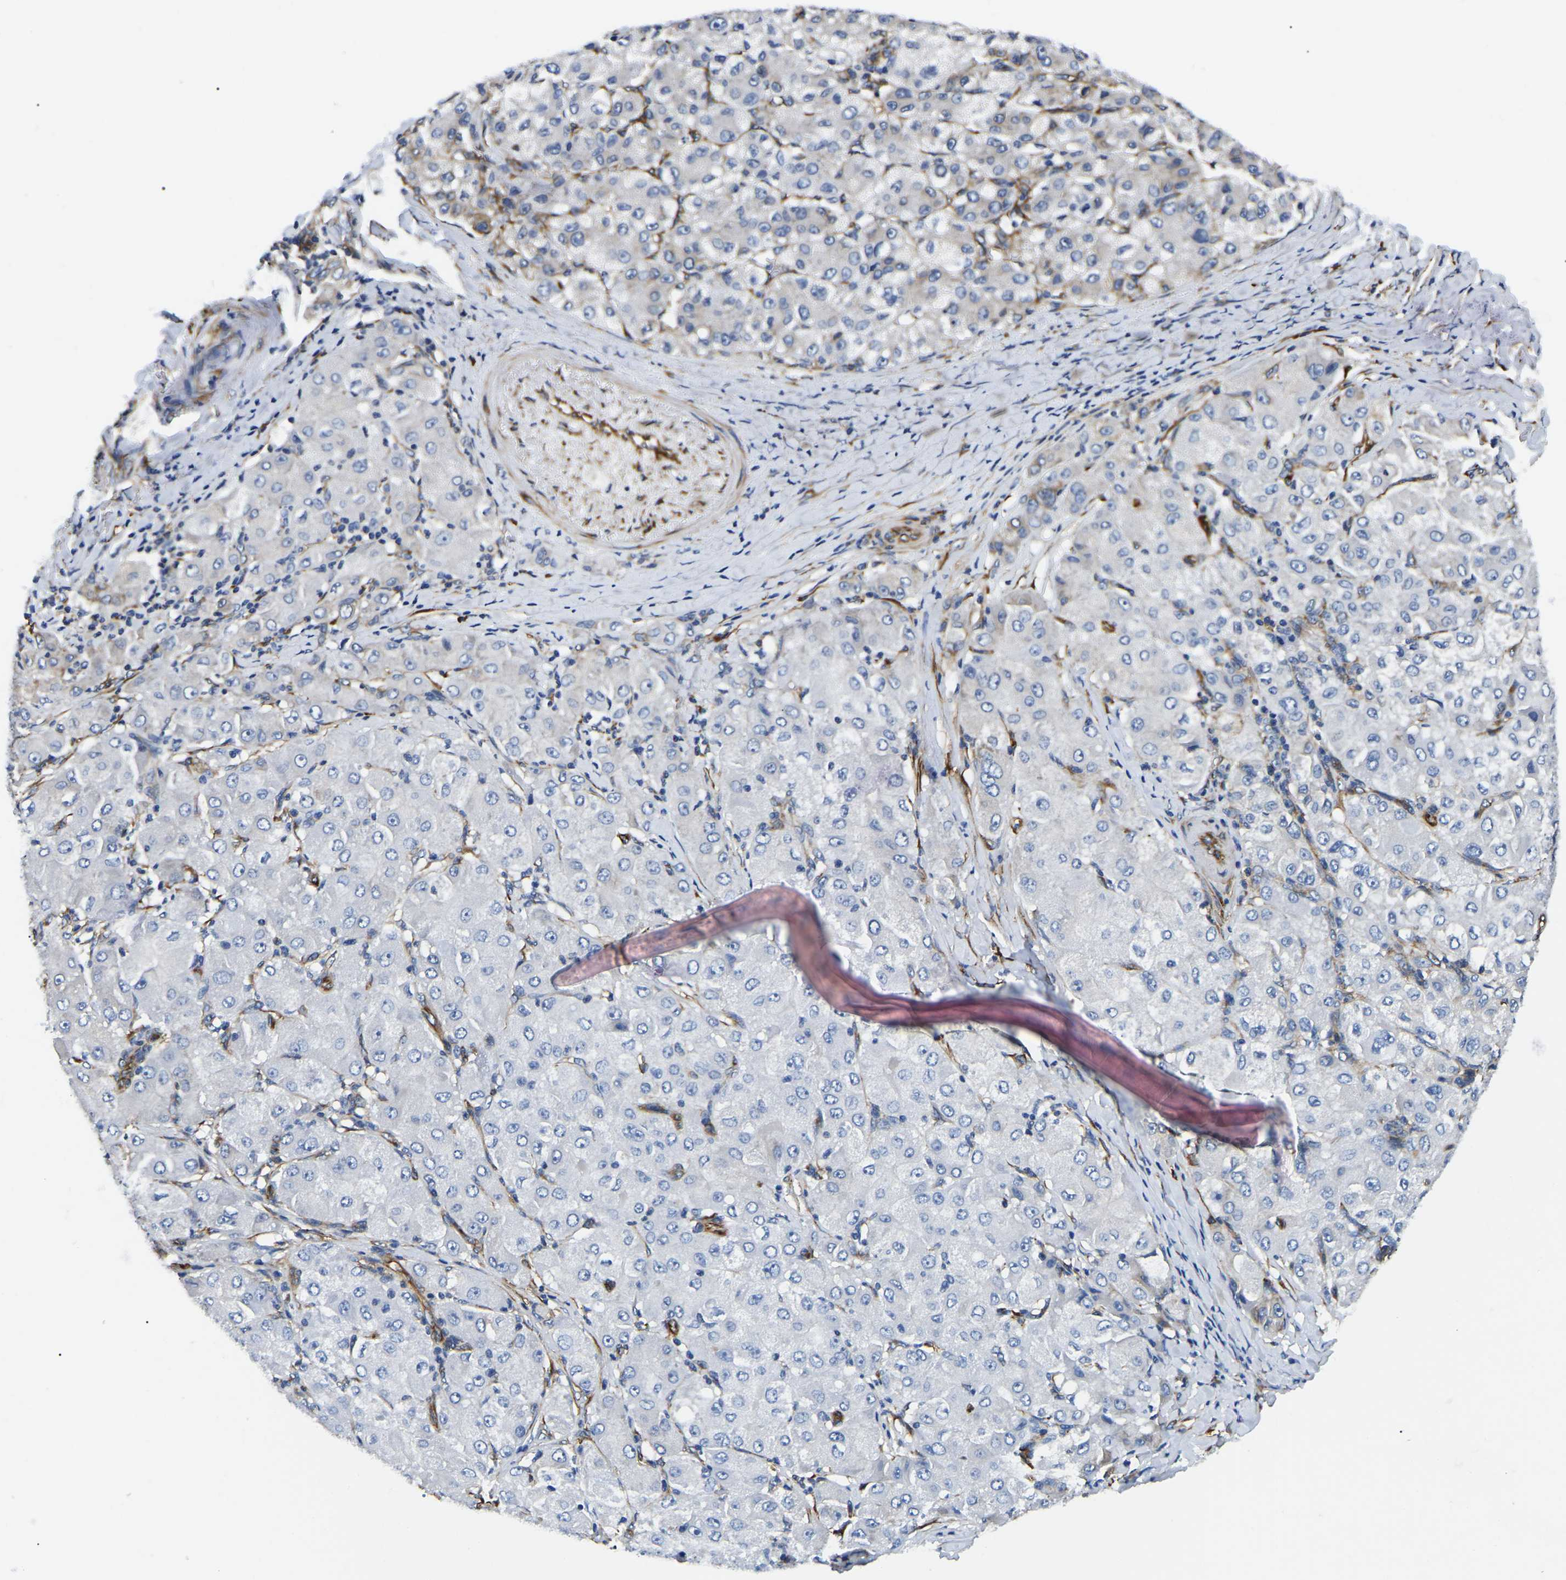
{"staining": {"intensity": "negative", "quantity": "none", "location": "none"}, "tissue": "liver cancer", "cell_type": "Tumor cells", "image_type": "cancer", "snomed": [{"axis": "morphology", "description": "Carcinoma, Hepatocellular, NOS"}, {"axis": "topography", "description": "Liver"}], "caption": "Immunohistochemistry micrograph of neoplastic tissue: hepatocellular carcinoma (liver) stained with DAB exhibits no significant protein staining in tumor cells.", "gene": "DUSP8", "patient": {"sex": "male", "age": 80}}